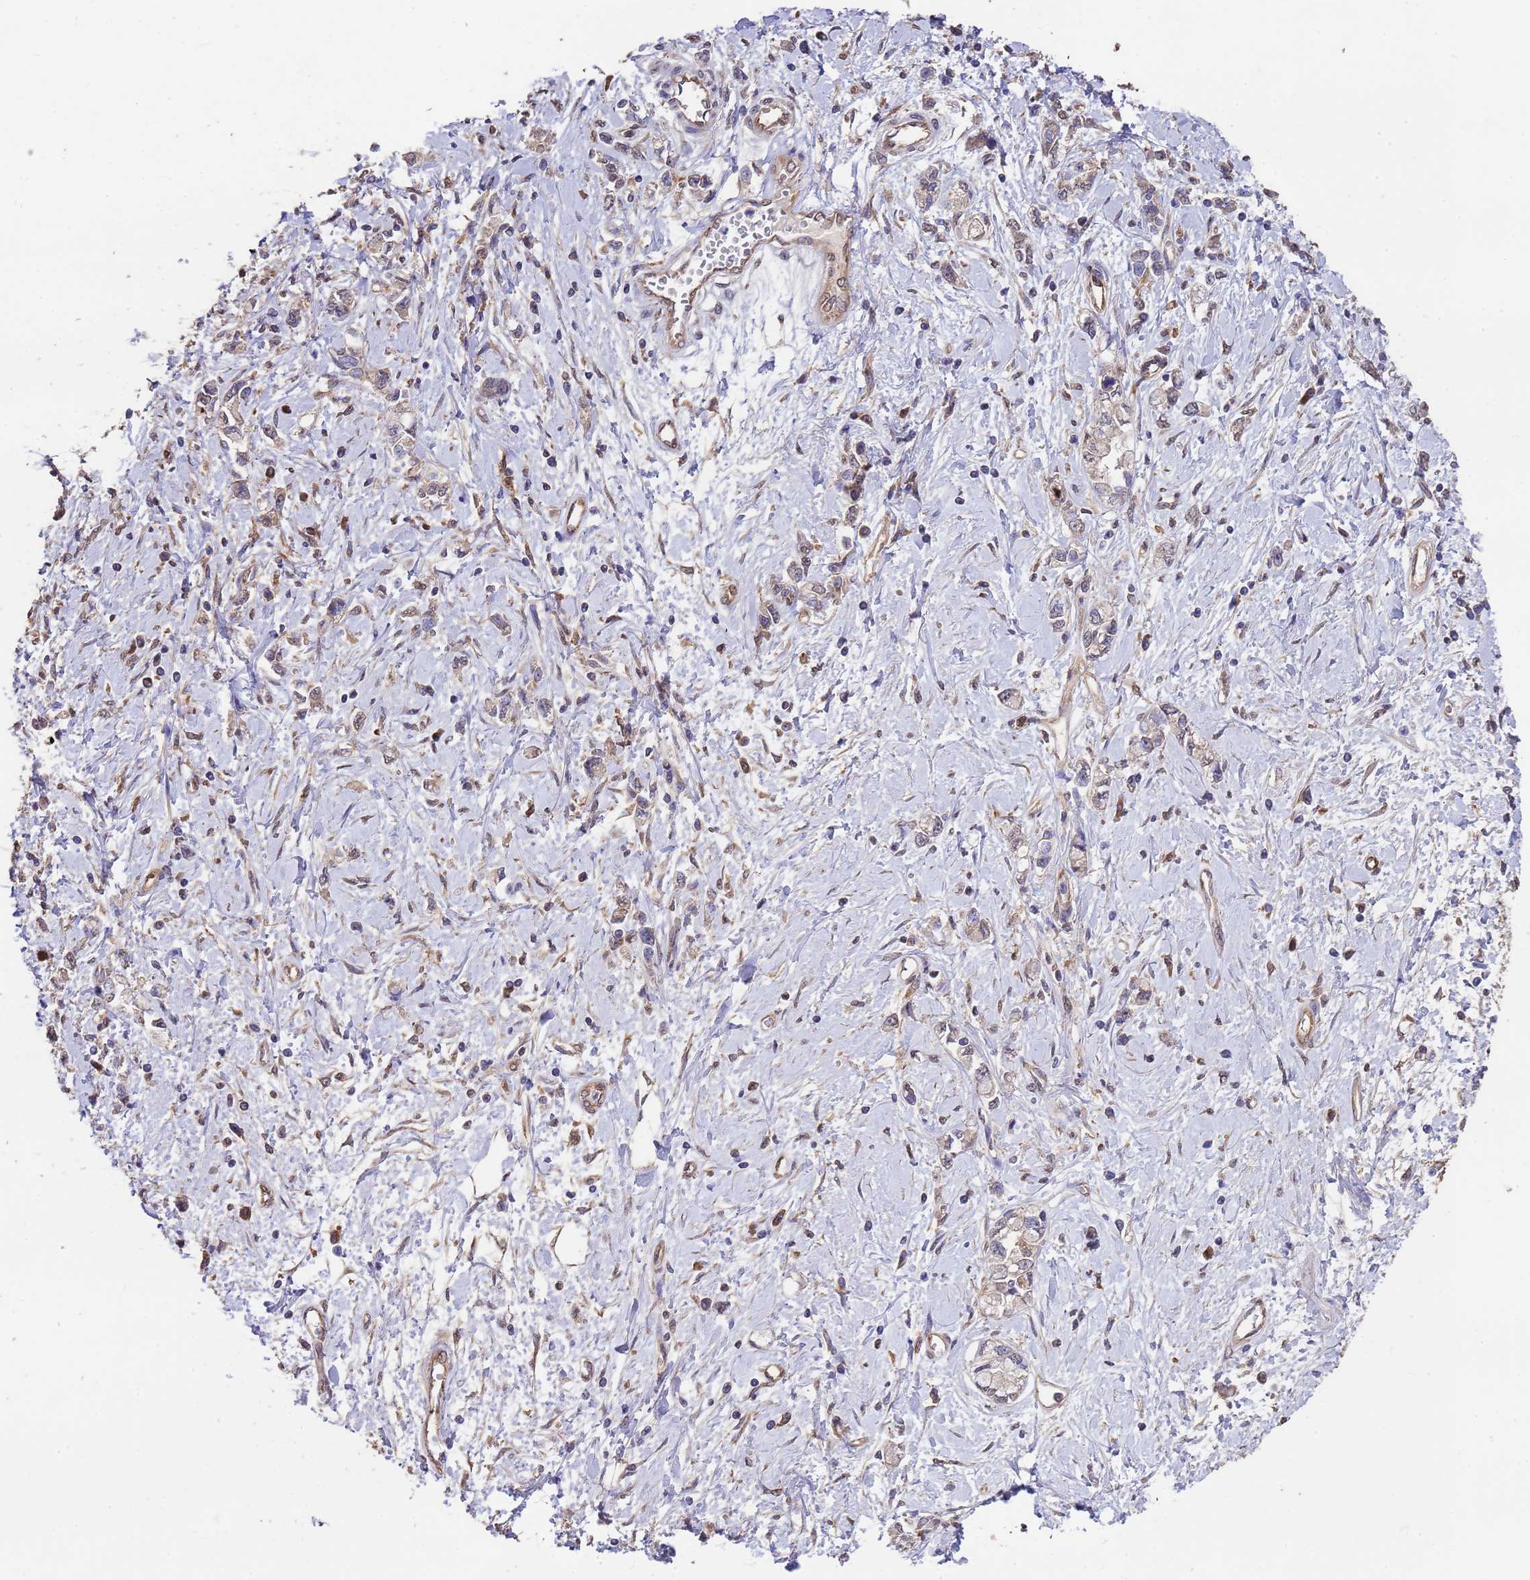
{"staining": {"intensity": "weak", "quantity": "25%-75%", "location": "cytoplasmic/membranous"}, "tissue": "stomach cancer", "cell_type": "Tumor cells", "image_type": "cancer", "snomed": [{"axis": "morphology", "description": "Adenocarcinoma, NOS"}, {"axis": "topography", "description": "Stomach"}], "caption": "A low amount of weak cytoplasmic/membranous staining is seen in approximately 25%-75% of tumor cells in stomach adenocarcinoma tissue.", "gene": "NPHP1", "patient": {"sex": "female", "age": 76}}